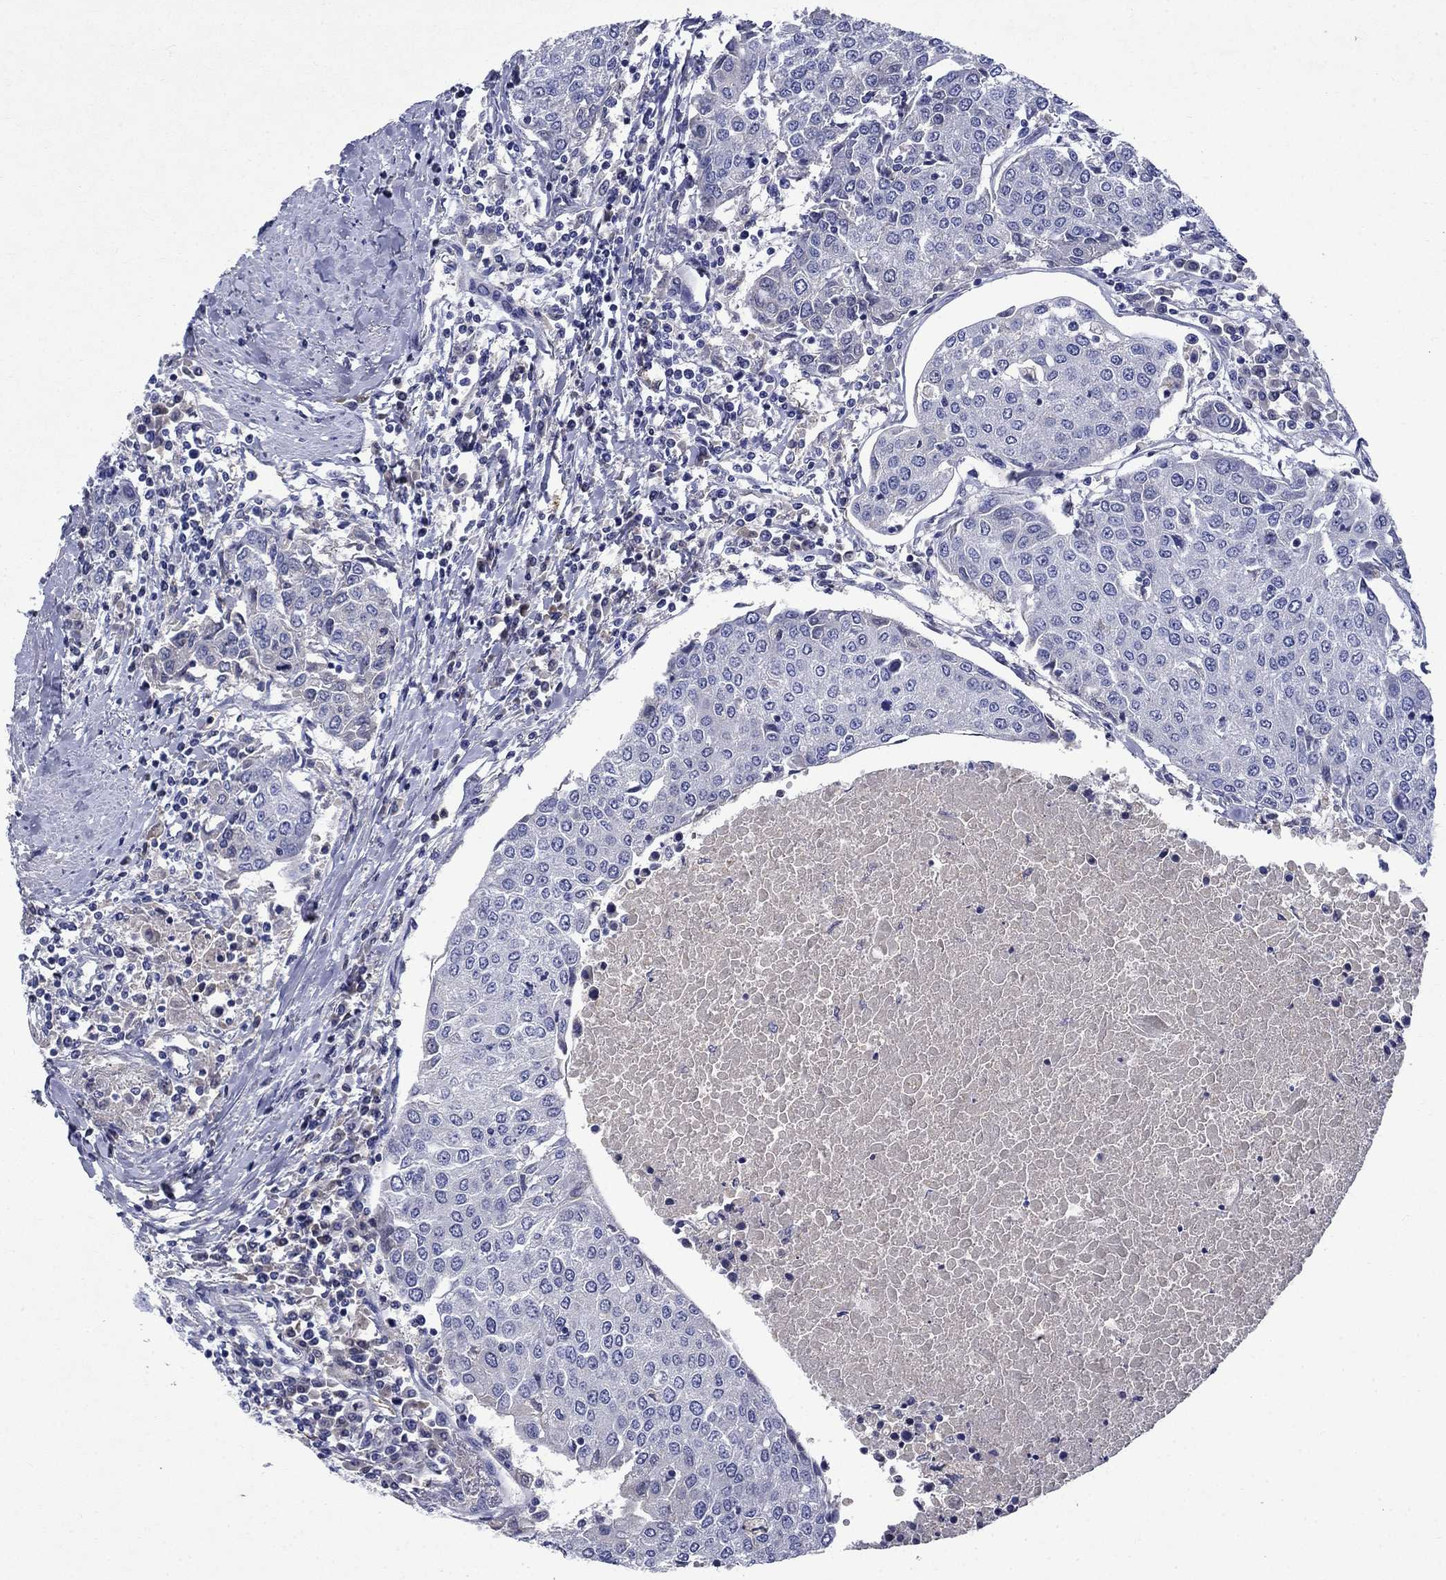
{"staining": {"intensity": "negative", "quantity": "none", "location": "none"}, "tissue": "urothelial cancer", "cell_type": "Tumor cells", "image_type": "cancer", "snomed": [{"axis": "morphology", "description": "Urothelial carcinoma, High grade"}, {"axis": "topography", "description": "Urinary bladder"}], "caption": "Histopathology image shows no protein expression in tumor cells of urothelial cancer tissue.", "gene": "STAB2", "patient": {"sex": "female", "age": 85}}